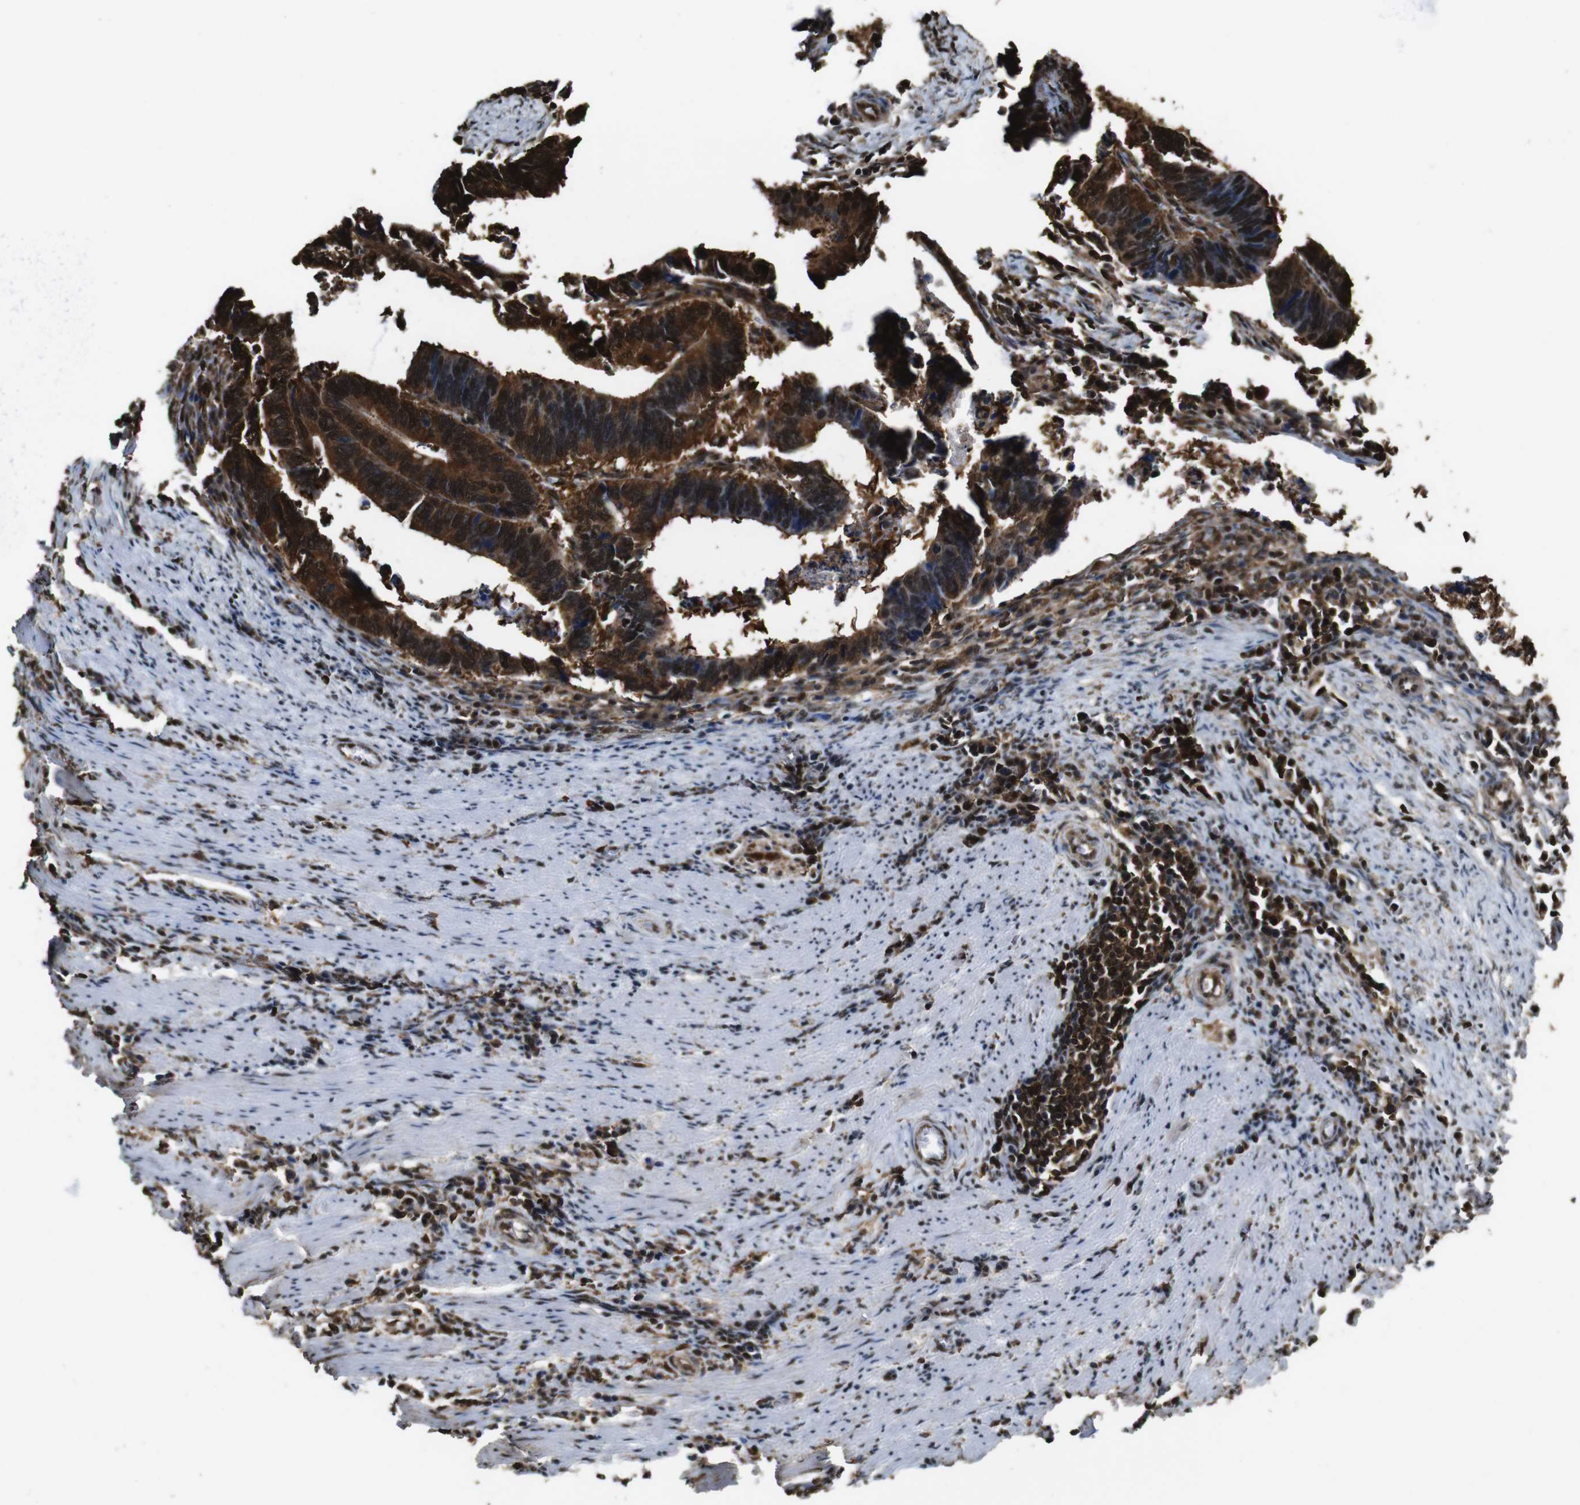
{"staining": {"intensity": "strong", "quantity": ">75%", "location": "cytoplasmic/membranous,nuclear"}, "tissue": "colorectal cancer", "cell_type": "Tumor cells", "image_type": "cancer", "snomed": [{"axis": "morphology", "description": "Adenocarcinoma, NOS"}, {"axis": "topography", "description": "Colon"}], "caption": "High-magnification brightfield microscopy of colorectal cancer stained with DAB (brown) and counterstained with hematoxylin (blue). tumor cells exhibit strong cytoplasmic/membranous and nuclear positivity is identified in about>75% of cells. Ihc stains the protein in brown and the nuclei are stained blue.", "gene": "VCP", "patient": {"sex": "male", "age": 72}}